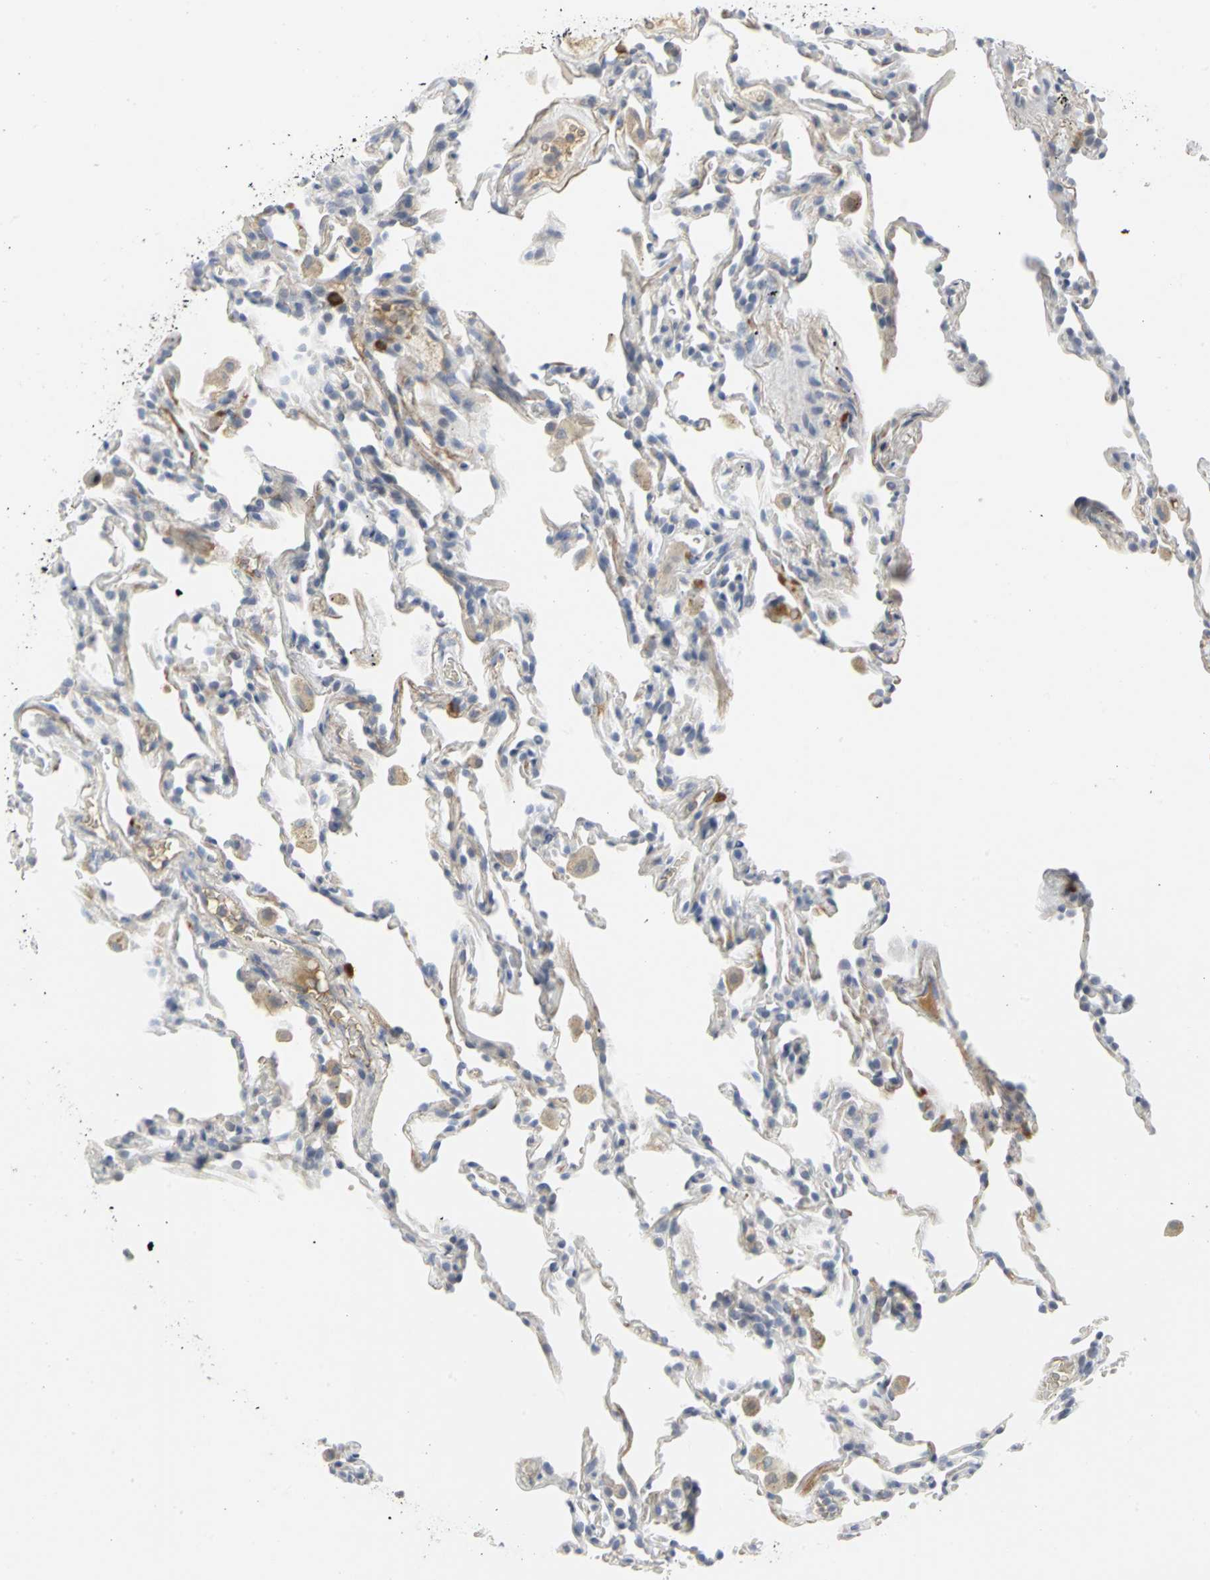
{"staining": {"intensity": "weak", "quantity": "25%-75%", "location": "cytoplasmic/membranous"}, "tissue": "lung", "cell_type": "Alveolar cells", "image_type": "normal", "snomed": [{"axis": "morphology", "description": "Normal tissue, NOS"}, {"axis": "morphology", "description": "Soft tissue tumor metastatic"}, {"axis": "topography", "description": "Lung"}], "caption": "Immunohistochemical staining of unremarkable human lung reveals 25%-75% levels of weak cytoplasmic/membranous protein expression in about 25%-75% of alveolar cells. (DAB (3,3'-diaminobenzidine) = brown stain, brightfield microscopy at high magnification).", "gene": "ZIC1", "patient": {"sex": "male", "age": 59}}